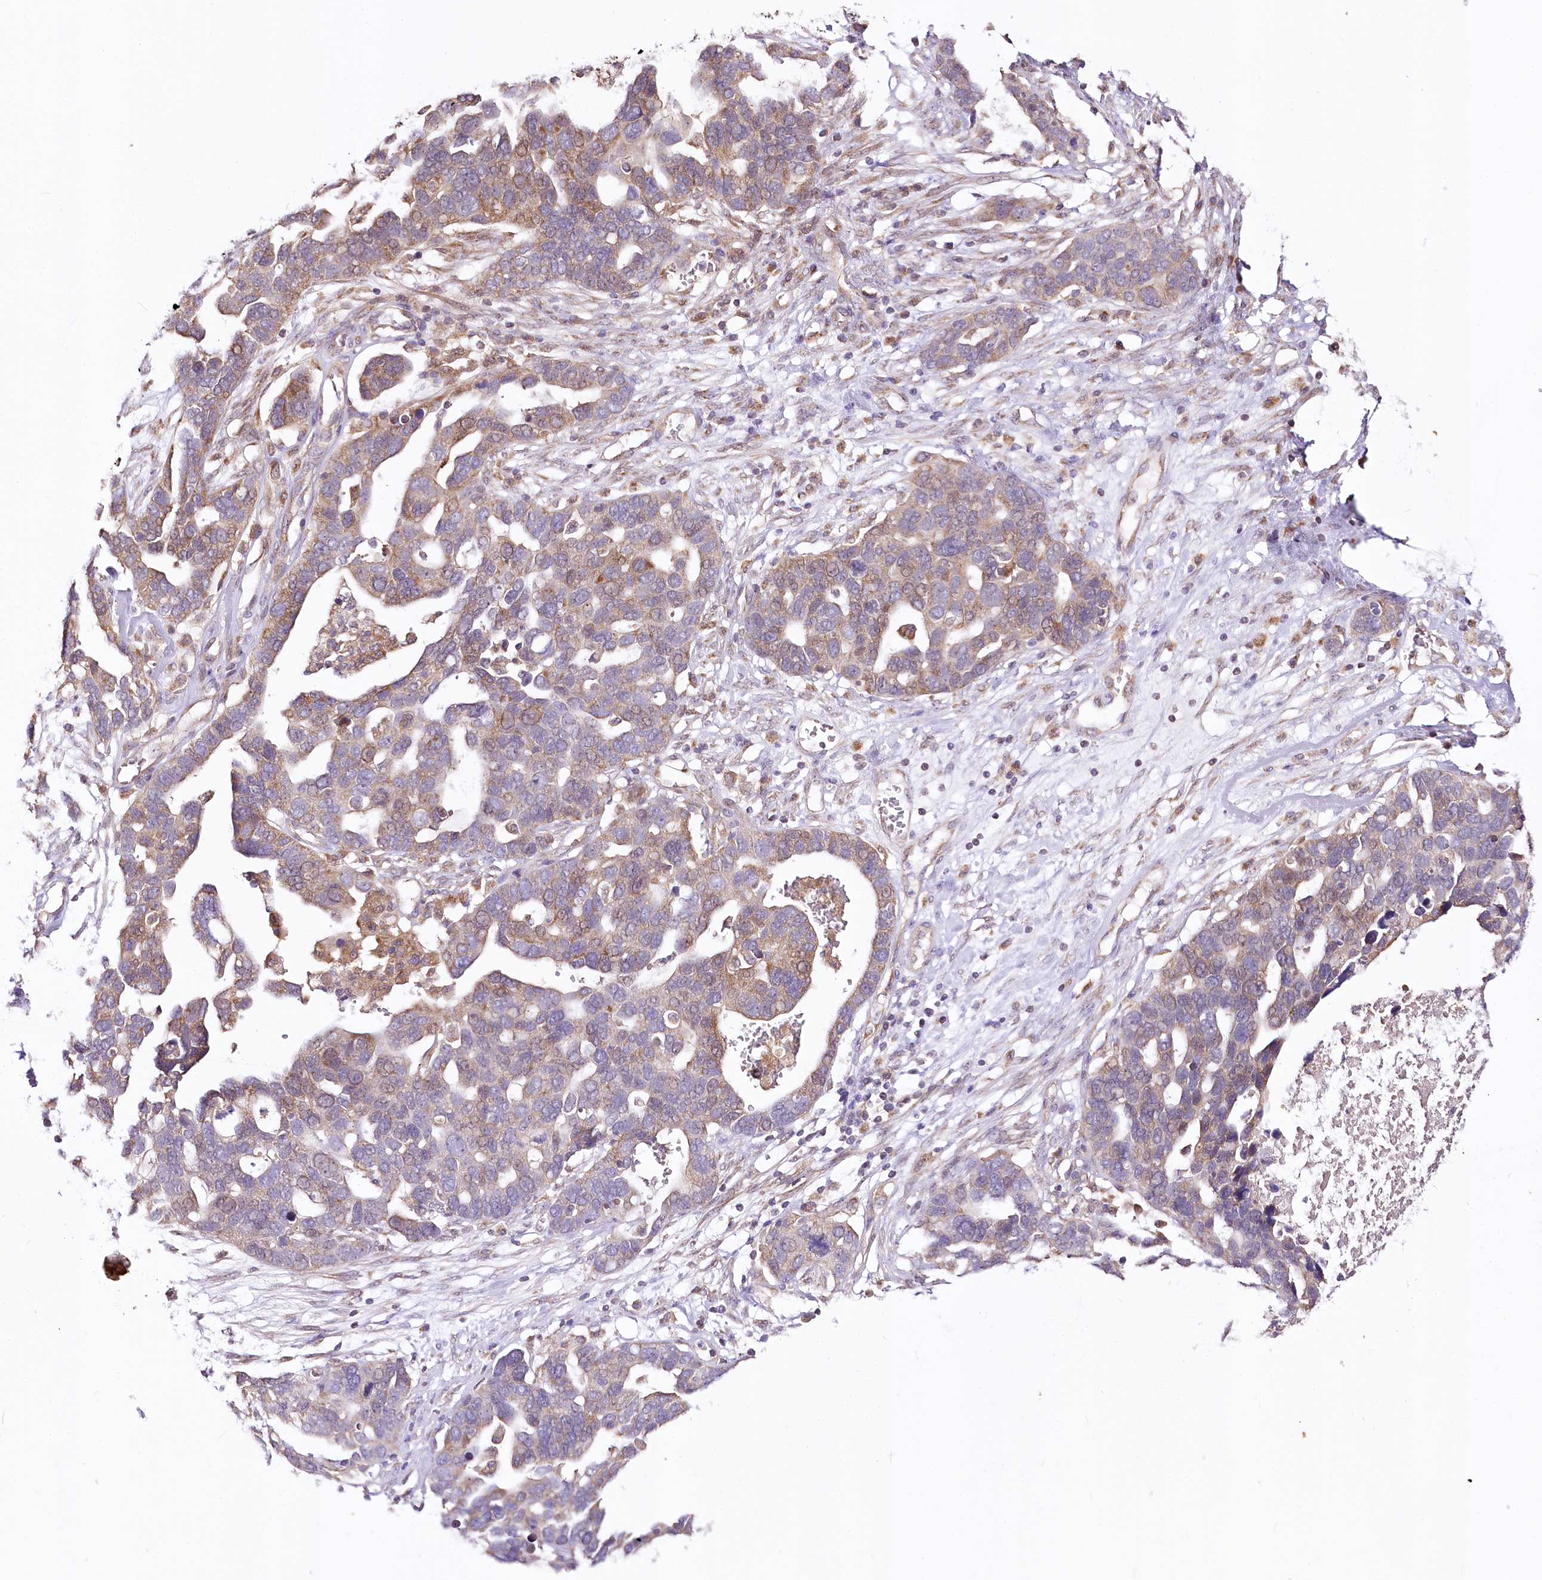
{"staining": {"intensity": "weak", "quantity": ">75%", "location": "nuclear"}, "tissue": "ovarian cancer", "cell_type": "Tumor cells", "image_type": "cancer", "snomed": [{"axis": "morphology", "description": "Cystadenocarcinoma, serous, NOS"}, {"axis": "topography", "description": "Ovary"}], "caption": "Immunohistochemistry (IHC) histopathology image of neoplastic tissue: human ovarian cancer stained using immunohistochemistry (IHC) reveals low levels of weak protein expression localized specifically in the nuclear of tumor cells, appearing as a nuclear brown color.", "gene": "ZNF226", "patient": {"sex": "female", "age": 54}}